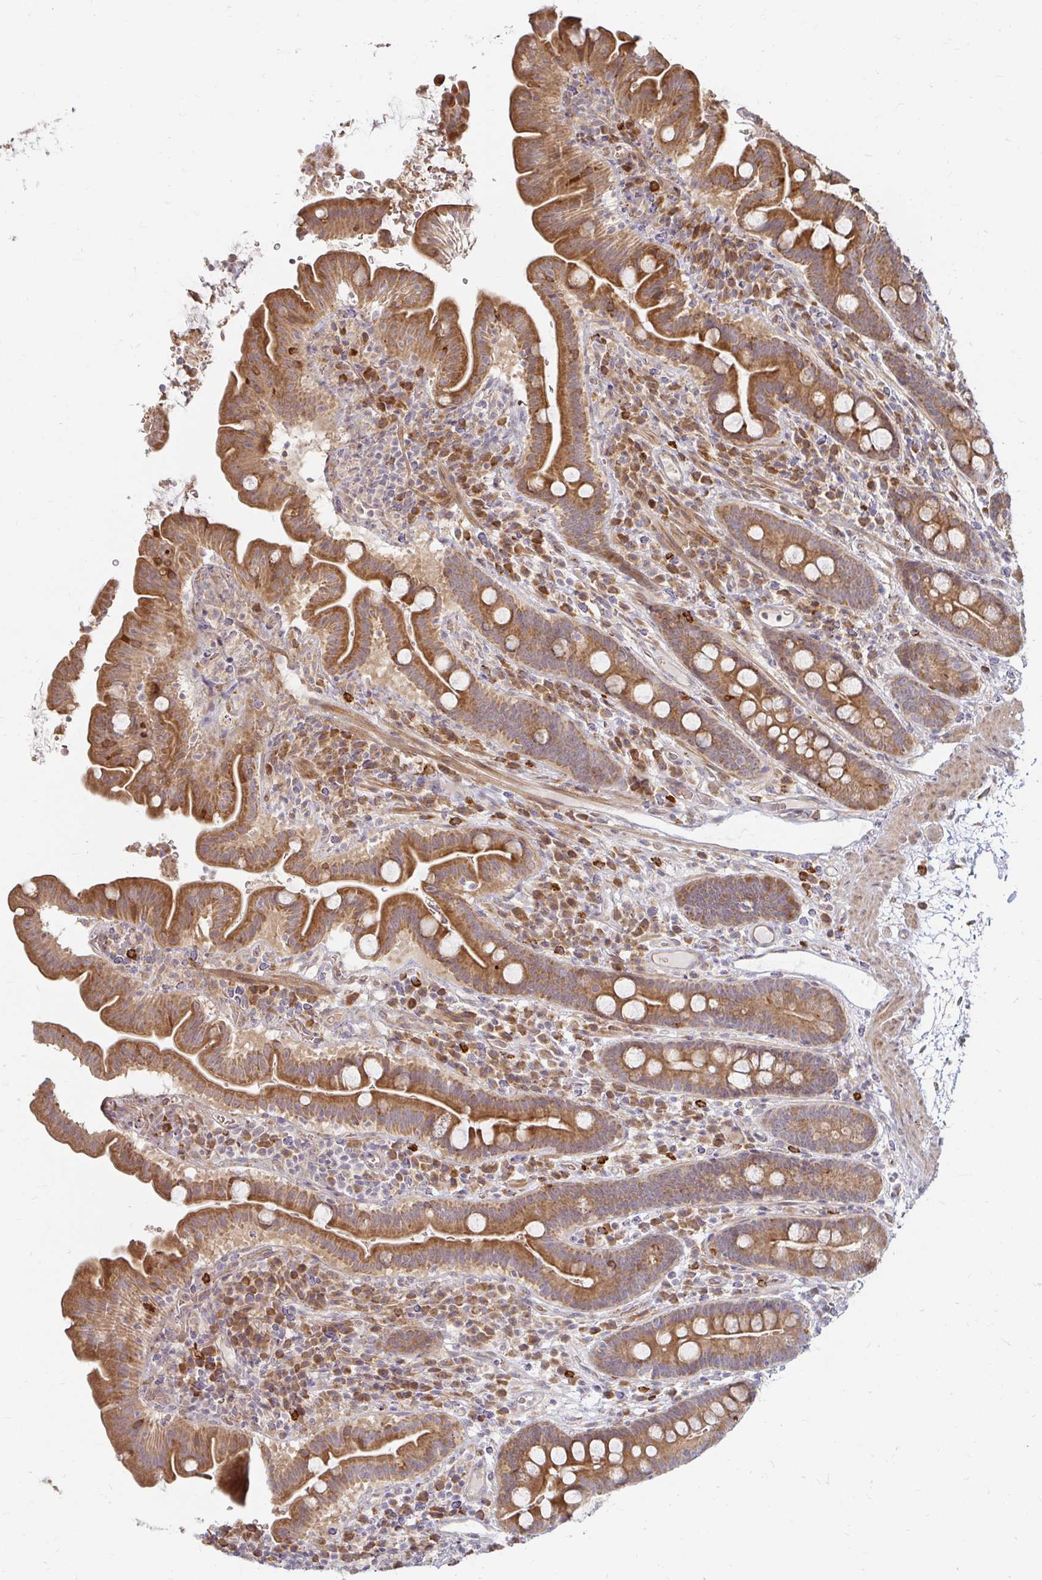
{"staining": {"intensity": "moderate", "quantity": ">75%", "location": "cytoplasmic/membranous"}, "tissue": "small intestine", "cell_type": "Glandular cells", "image_type": "normal", "snomed": [{"axis": "morphology", "description": "Normal tissue, NOS"}, {"axis": "topography", "description": "Small intestine"}], "caption": "Immunohistochemical staining of unremarkable human small intestine shows moderate cytoplasmic/membranous protein staining in about >75% of glandular cells. (DAB (3,3'-diaminobenzidine) = brown stain, brightfield microscopy at high magnification).", "gene": "CAST", "patient": {"sex": "male", "age": 26}}